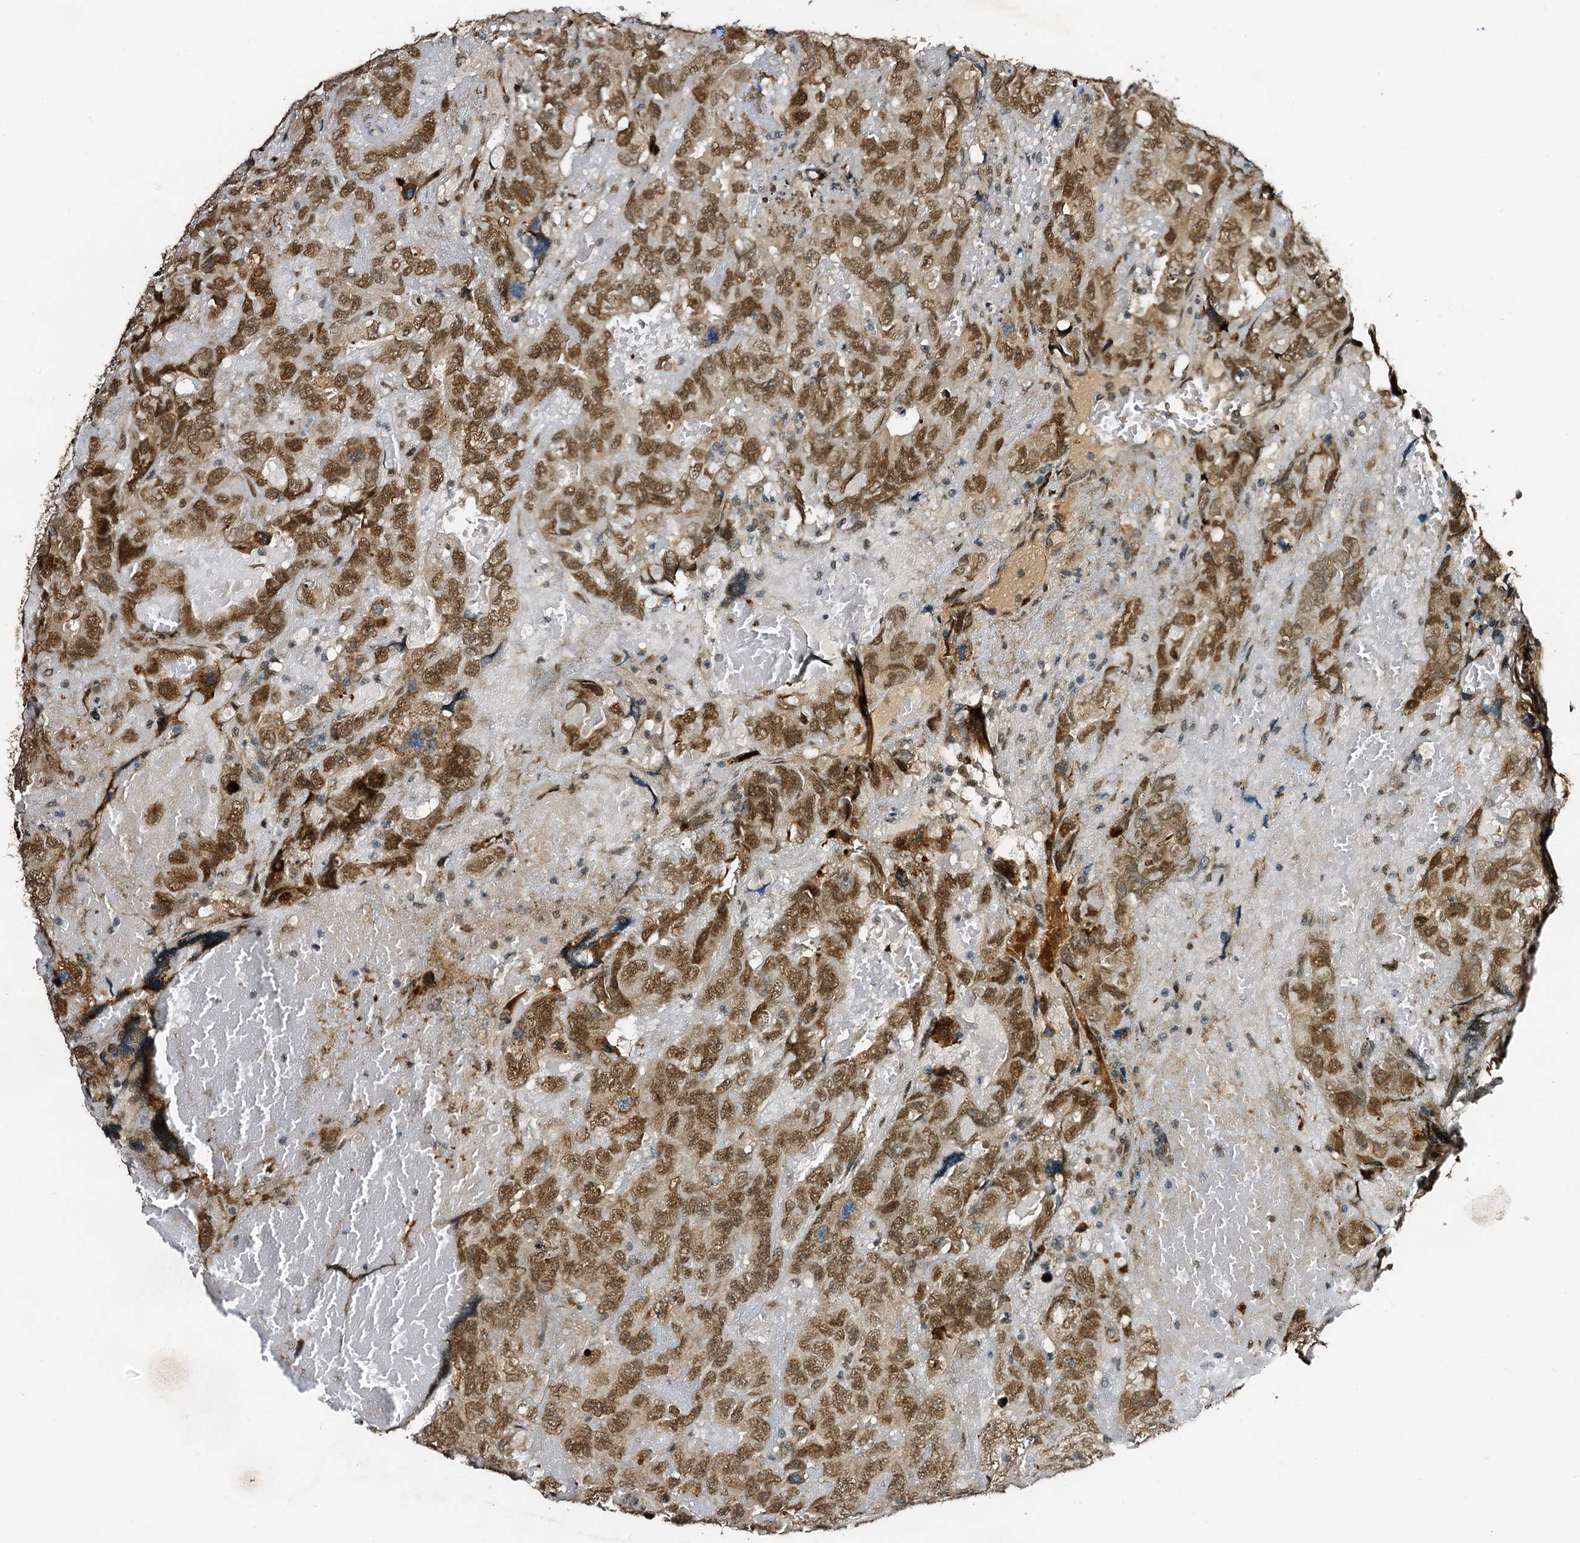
{"staining": {"intensity": "moderate", "quantity": ">75%", "location": "nuclear"}, "tissue": "testis cancer", "cell_type": "Tumor cells", "image_type": "cancer", "snomed": [{"axis": "morphology", "description": "Carcinoma, Embryonal, NOS"}, {"axis": "topography", "description": "Testis"}], "caption": "A medium amount of moderate nuclear staining is present in approximately >75% of tumor cells in testis cancer (embryonal carcinoma) tissue.", "gene": "TRAPPC4", "patient": {"sex": "male", "age": 45}}